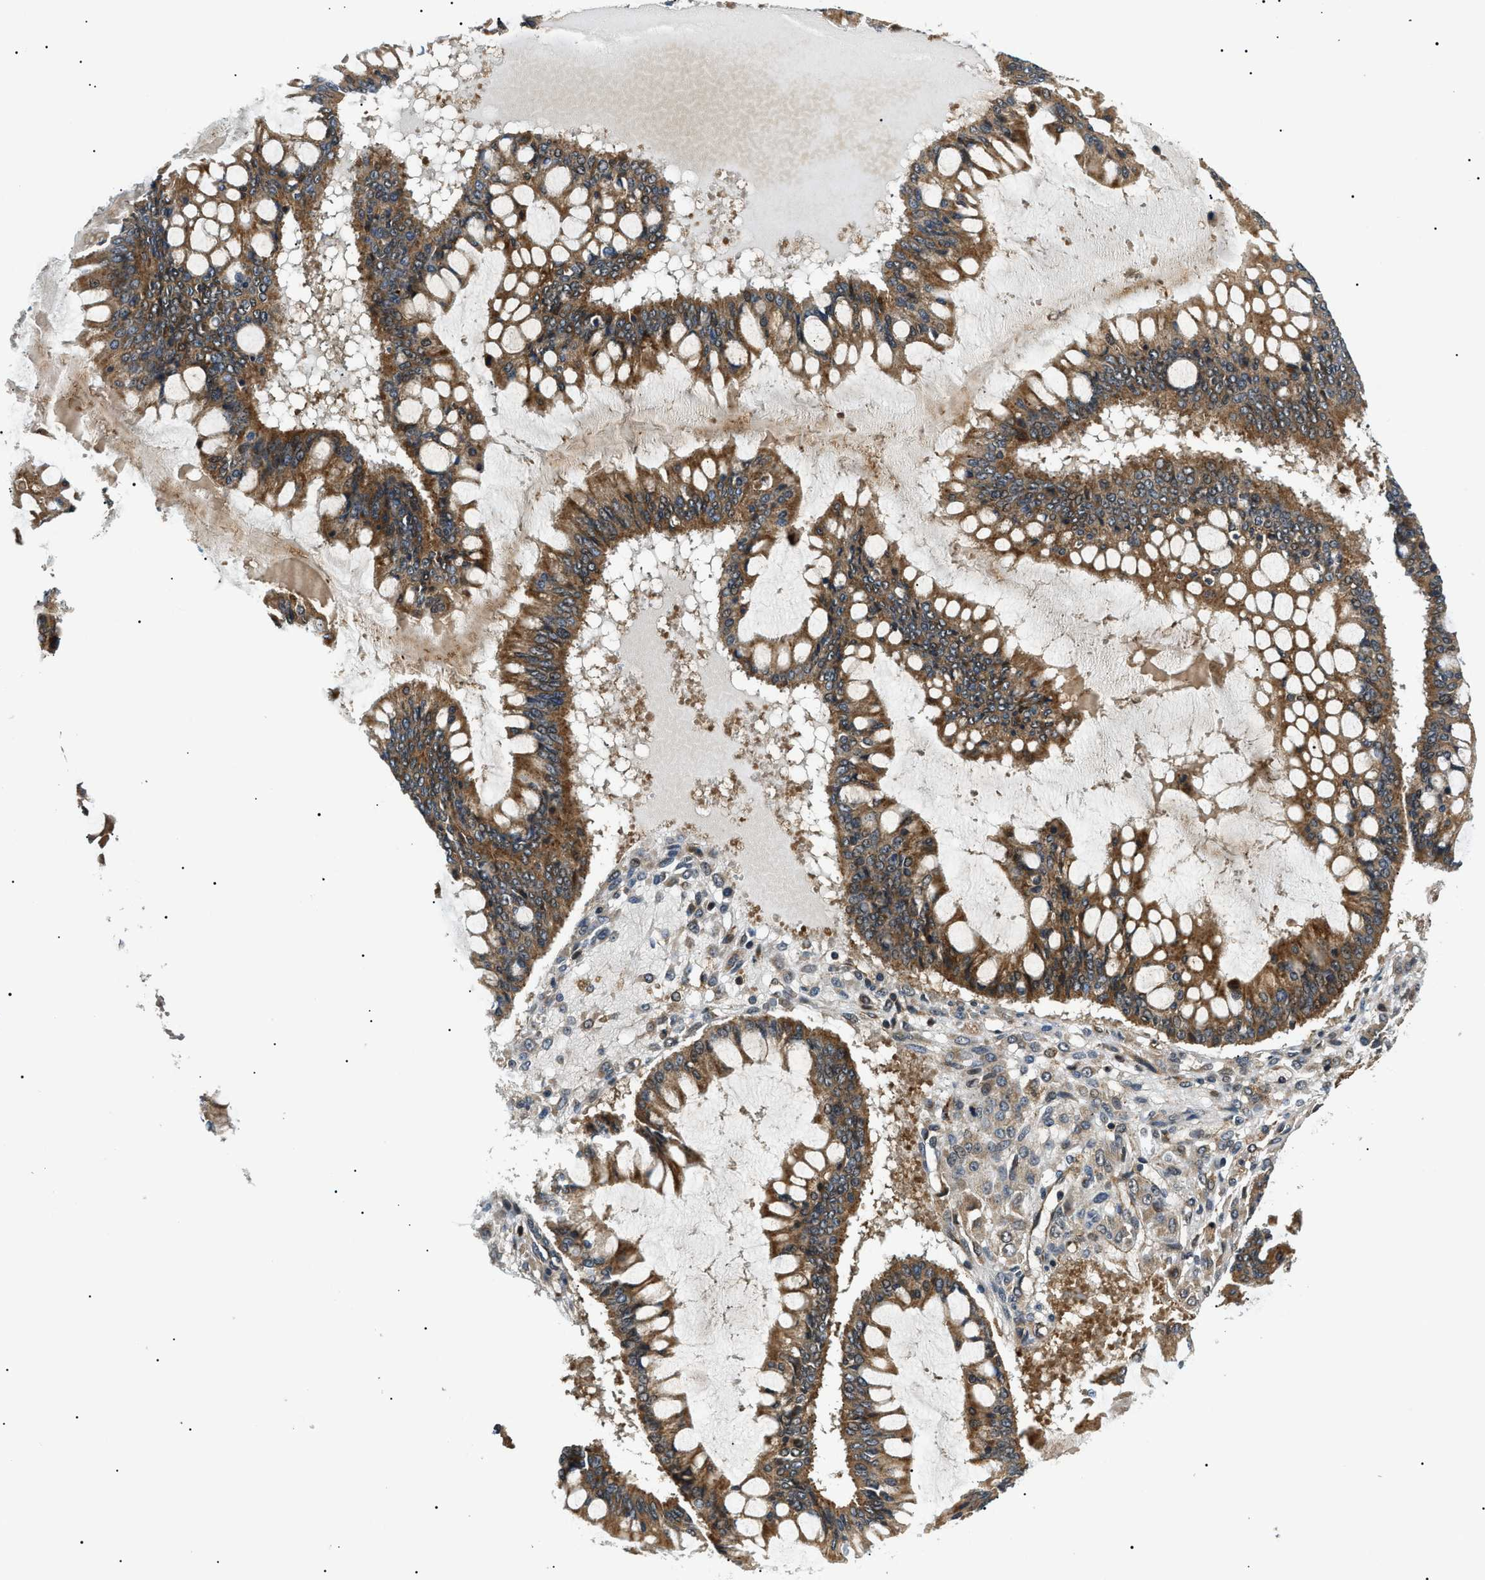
{"staining": {"intensity": "moderate", "quantity": ">75%", "location": "cytoplasmic/membranous"}, "tissue": "ovarian cancer", "cell_type": "Tumor cells", "image_type": "cancer", "snomed": [{"axis": "morphology", "description": "Cystadenocarcinoma, mucinous, NOS"}, {"axis": "topography", "description": "Ovary"}], "caption": "Ovarian cancer tissue reveals moderate cytoplasmic/membranous positivity in about >75% of tumor cells, visualized by immunohistochemistry.", "gene": "ATP6AP1", "patient": {"sex": "female", "age": 73}}